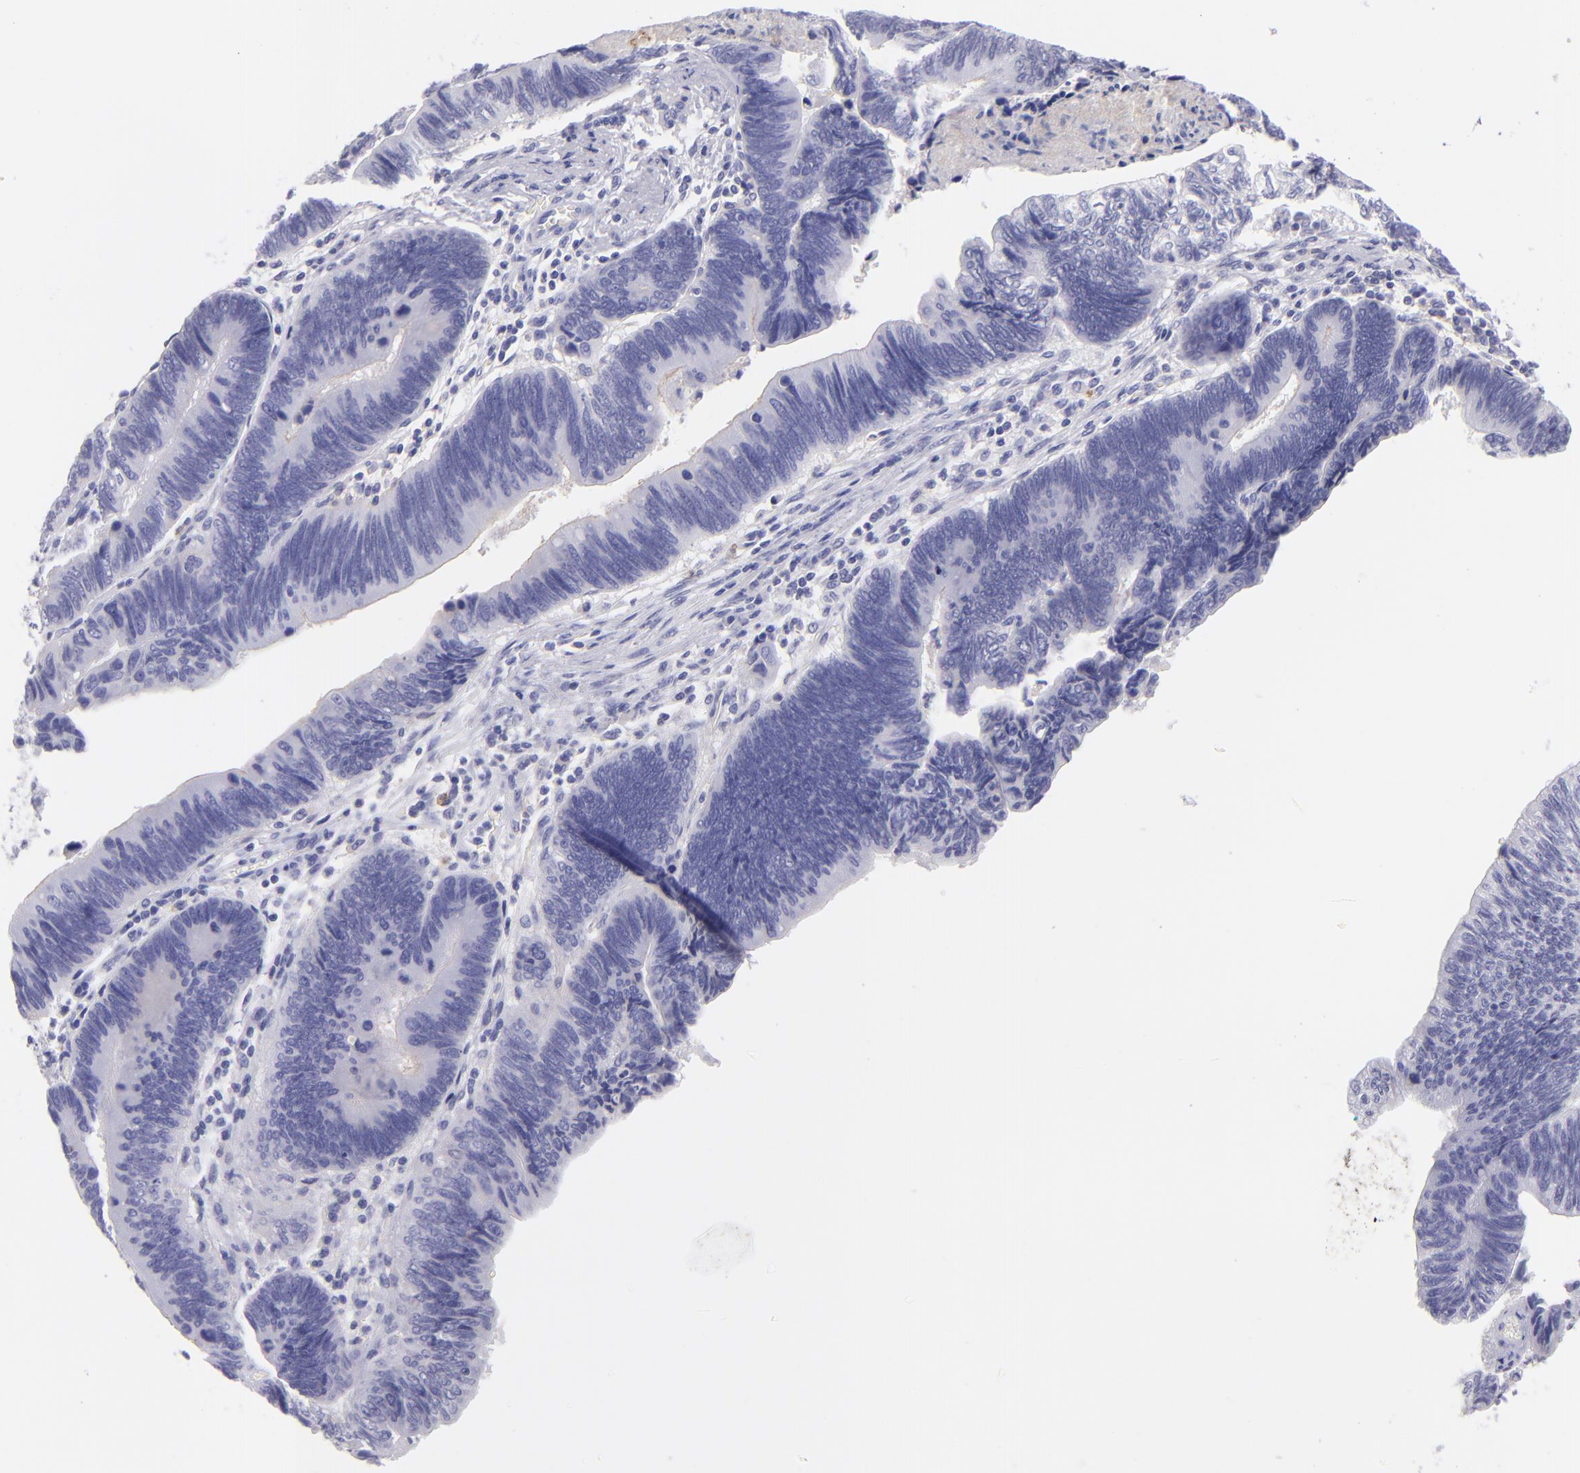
{"staining": {"intensity": "negative", "quantity": "none", "location": "none"}, "tissue": "pancreatic cancer", "cell_type": "Tumor cells", "image_type": "cancer", "snomed": [{"axis": "morphology", "description": "Adenocarcinoma, NOS"}, {"axis": "topography", "description": "Pancreas"}], "caption": "Immunohistochemistry (IHC) micrograph of neoplastic tissue: human pancreatic cancer stained with DAB reveals no significant protein positivity in tumor cells. The staining is performed using DAB brown chromogen with nuclei counter-stained in using hematoxylin.", "gene": "CD82", "patient": {"sex": "female", "age": 70}}